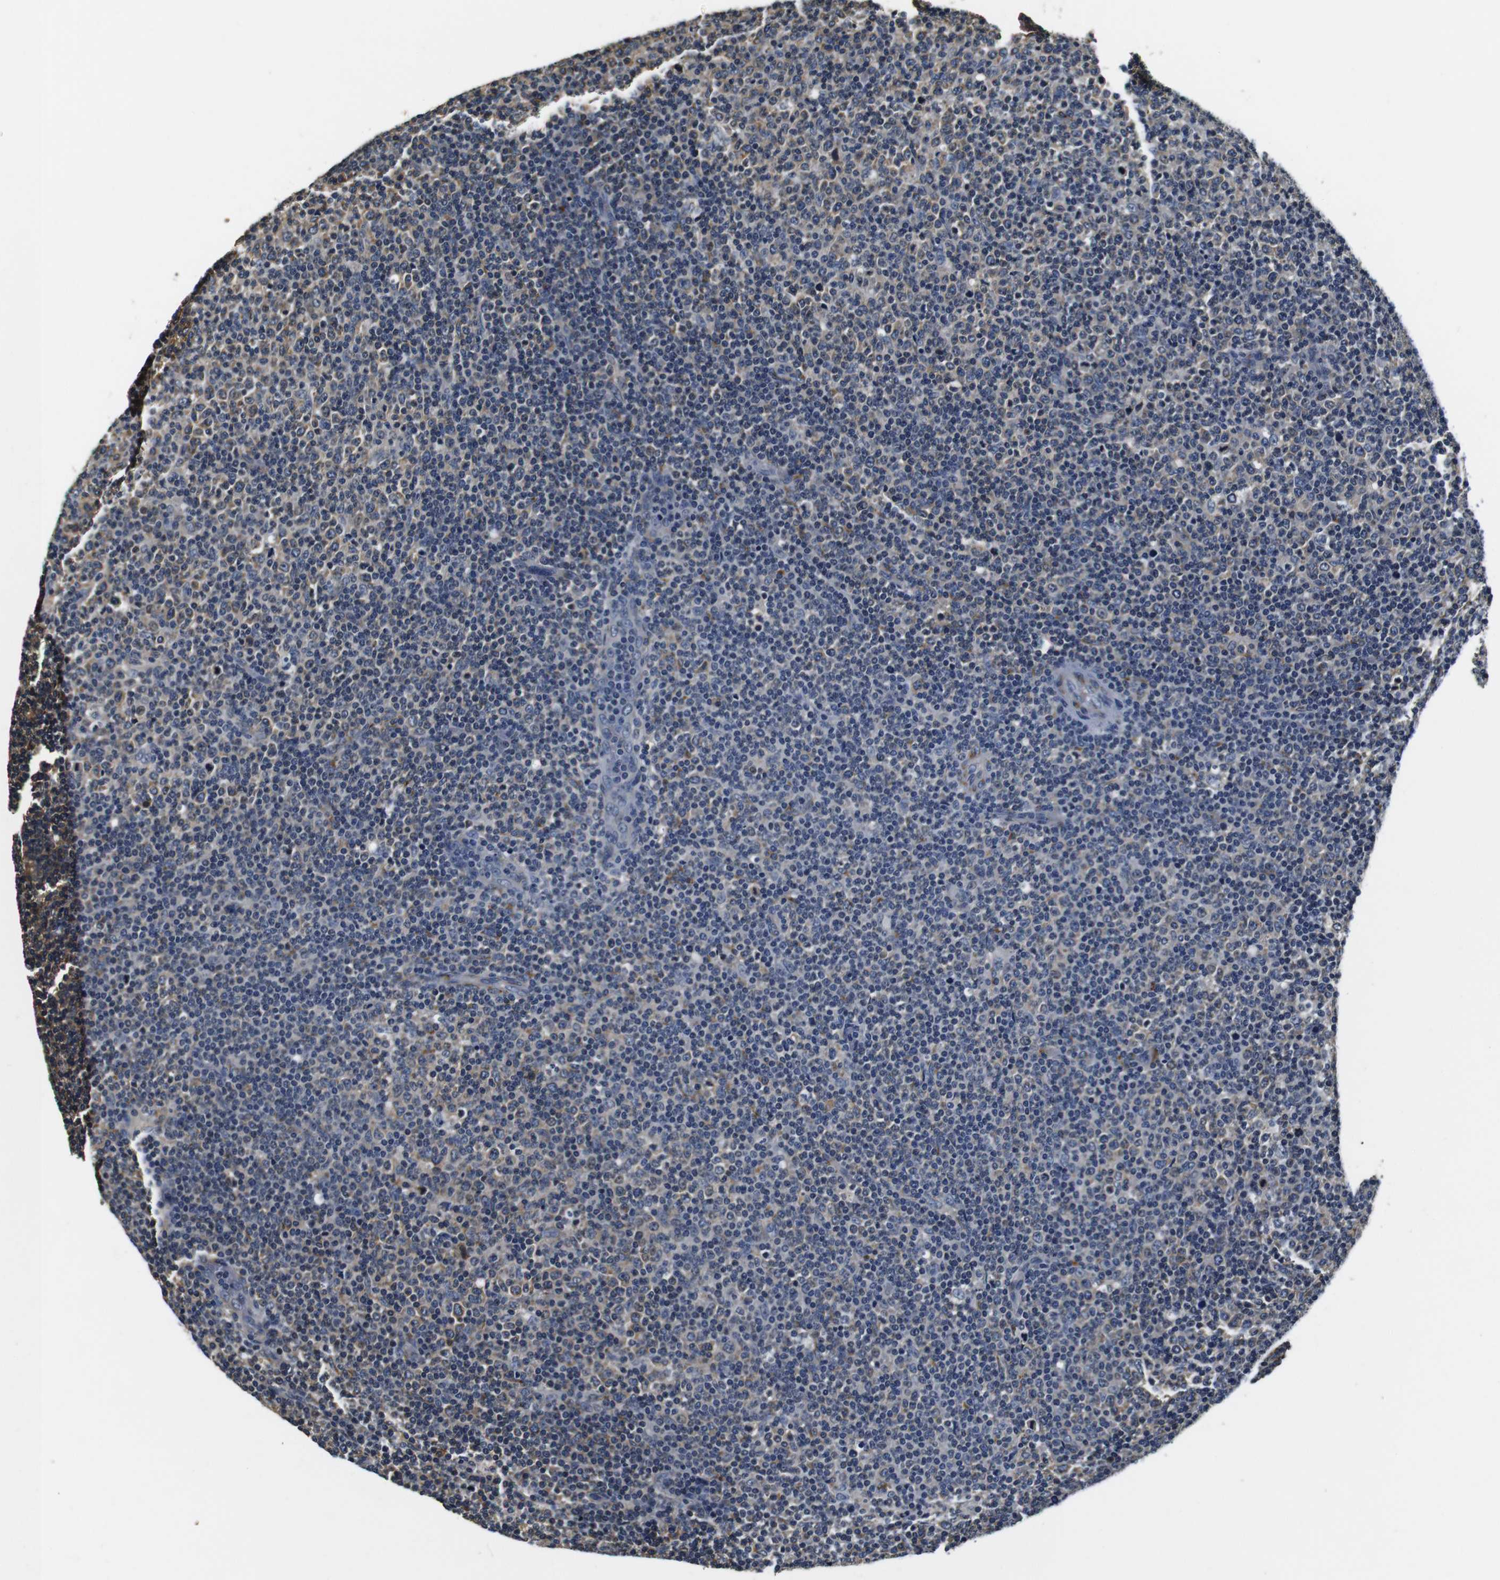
{"staining": {"intensity": "weak", "quantity": "25%-75%", "location": "cytoplasmic/membranous"}, "tissue": "lymphoma", "cell_type": "Tumor cells", "image_type": "cancer", "snomed": [{"axis": "morphology", "description": "Malignant lymphoma, non-Hodgkin's type, Low grade"}, {"axis": "topography", "description": "Lymph node"}], "caption": "There is low levels of weak cytoplasmic/membranous staining in tumor cells of low-grade malignant lymphoma, non-Hodgkin's type, as demonstrated by immunohistochemical staining (brown color).", "gene": "COL1A1", "patient": {"sex": "male", "age": 70}}